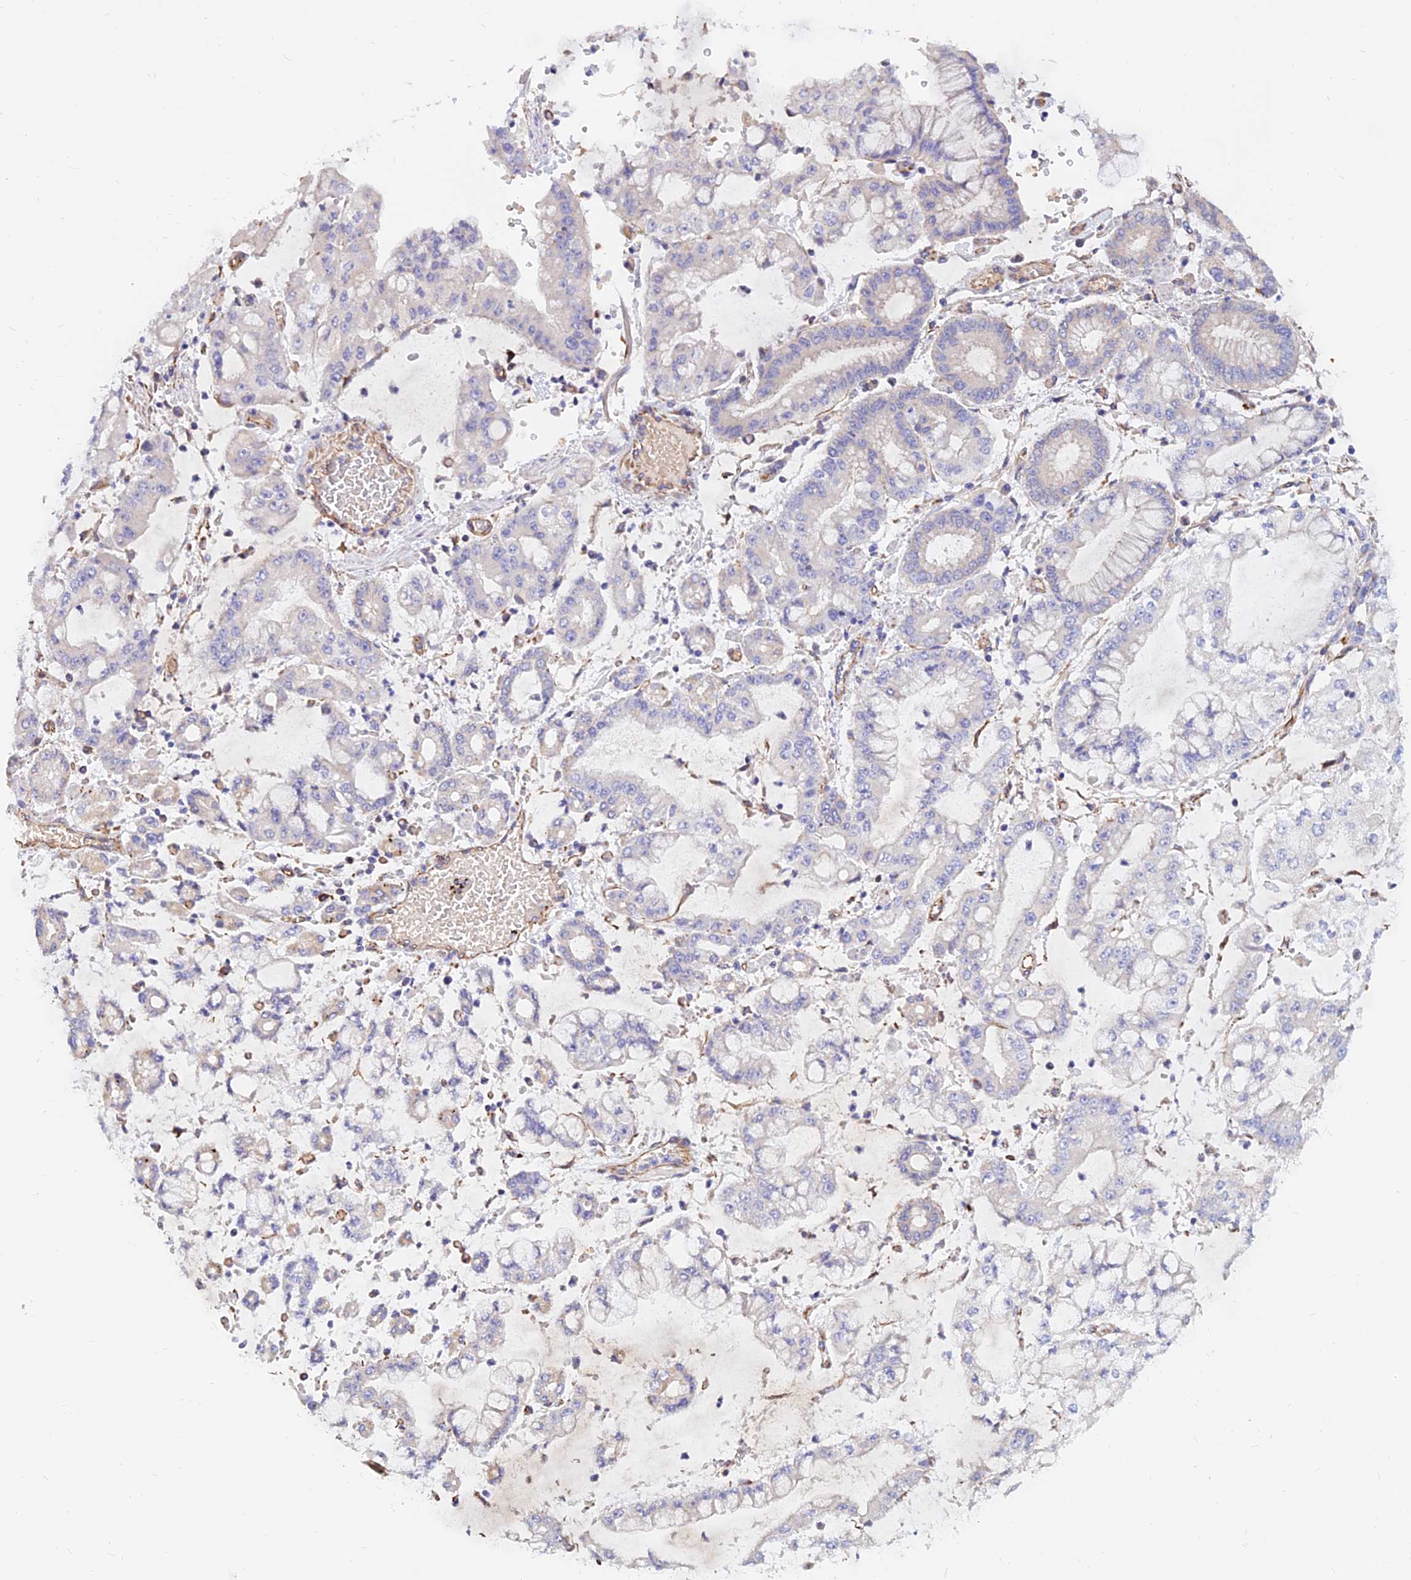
{"staining": {"intensity": "negative", "quantity": "none", "location": "none"}, "tissue": "stomach cancer", "cell_type": "Tumor cells", "image_type": "cancer", "snomed": [{"axis": "morphology", "description": "Adenocarcinoma, NOS"}, {"axis": "topography", "description": "Stomach"}], "caption": "This is an IHC micrograph of stomach adenocarcinoma. There is no staining in tumor cells.", "gene": "CDK18", "patient": {"sex": "male", "age": 76}}